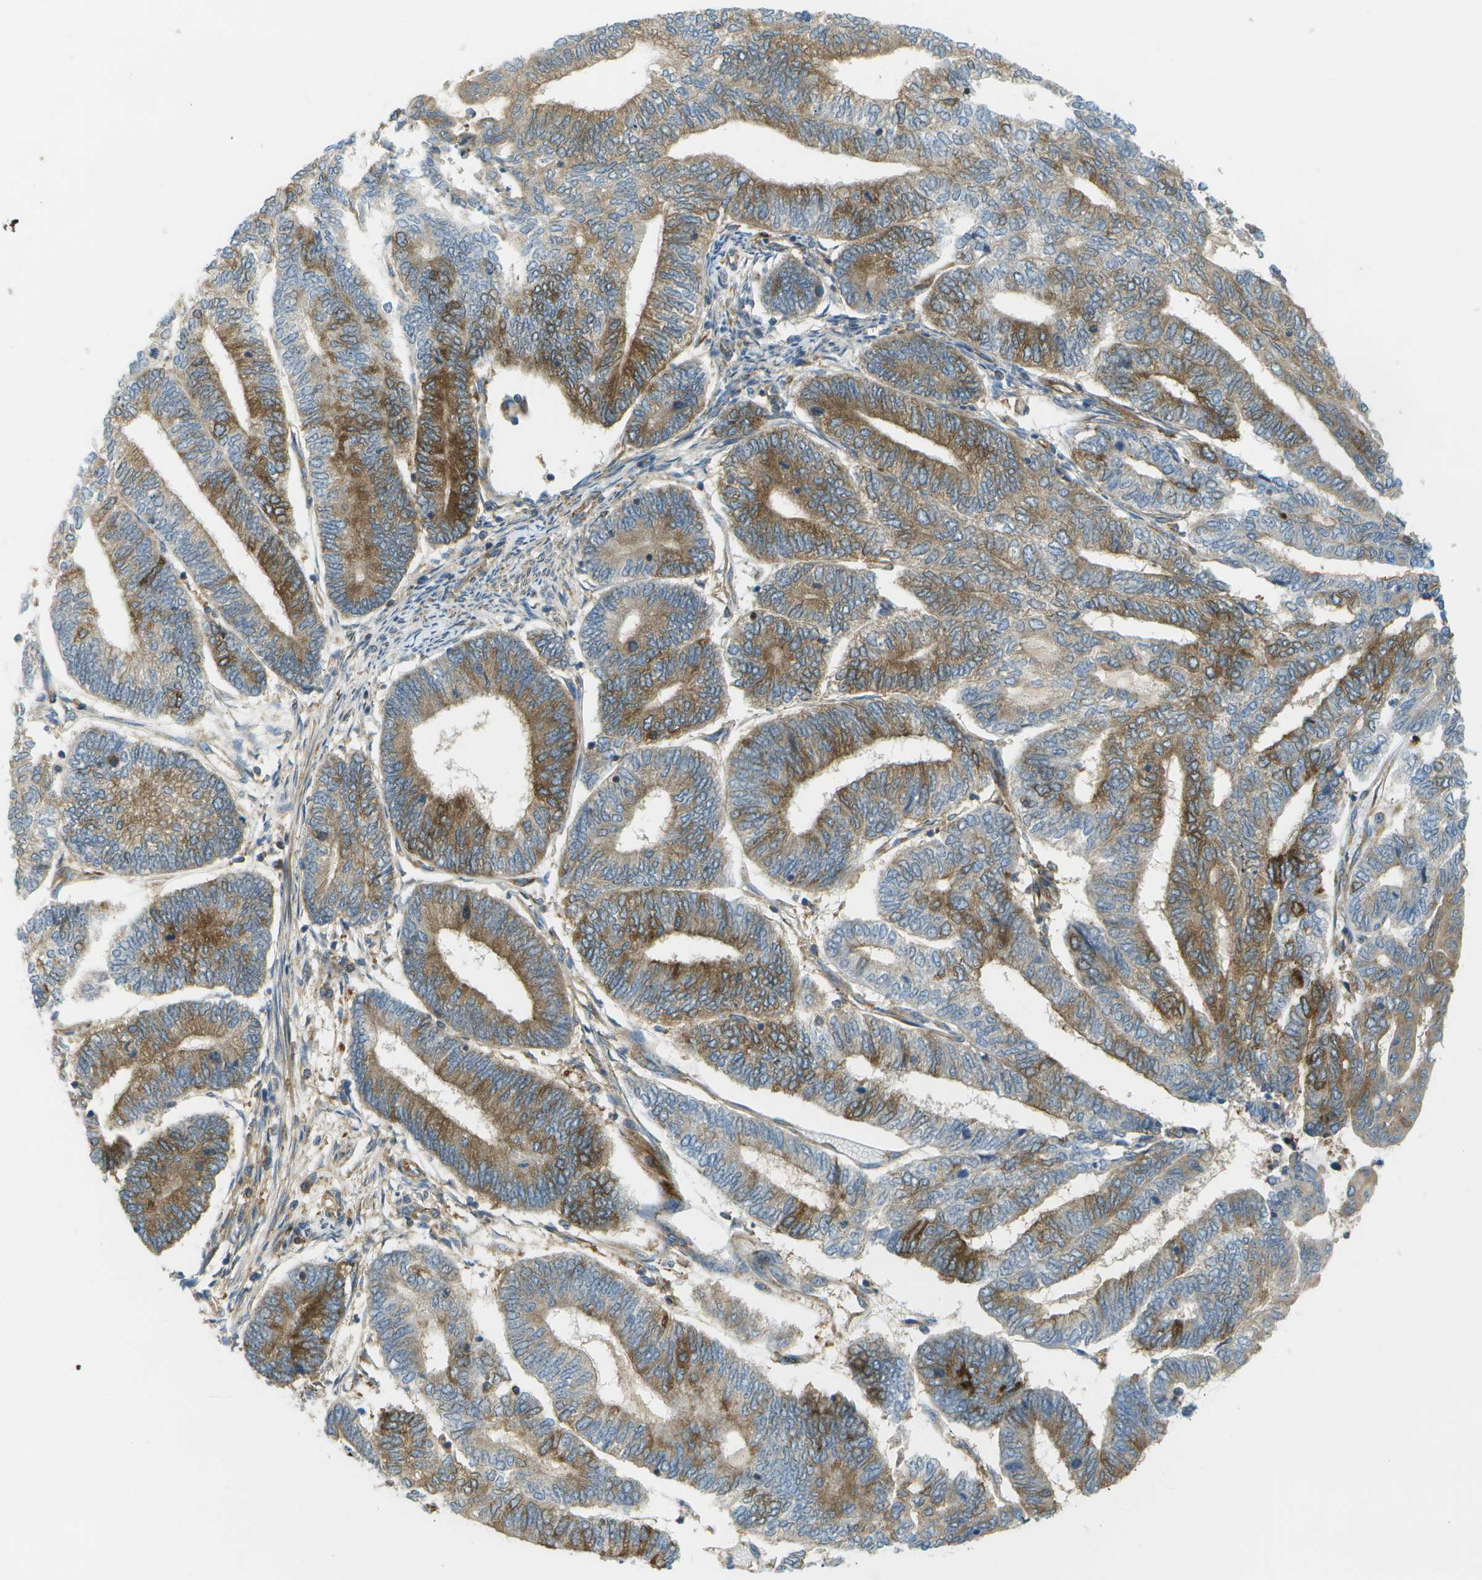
{"staining": {"intensity": "moderate", "quantity": ">75%", "location": "cytoplasmic/membranous"}, "tissue": "endometrial cancer", "cell_type": "Tumor cells", "image_type": "cancer", "snomed": [{"axis": "morphology", "description": "Adenocarcinoma, NOS"}, {"axis": "topography", "description": "Uterus"}, {"axis": "topography", "description": "Endometrium"}], "caption": "The micrograph exhibits staining of adenocarcinoma (endometrial), revealing moderate cytoplasmic/membranous protein expression (brown color) within tumor cells.", "gene": "WNK2", "patient": {"sex": "female", "age": 70}}